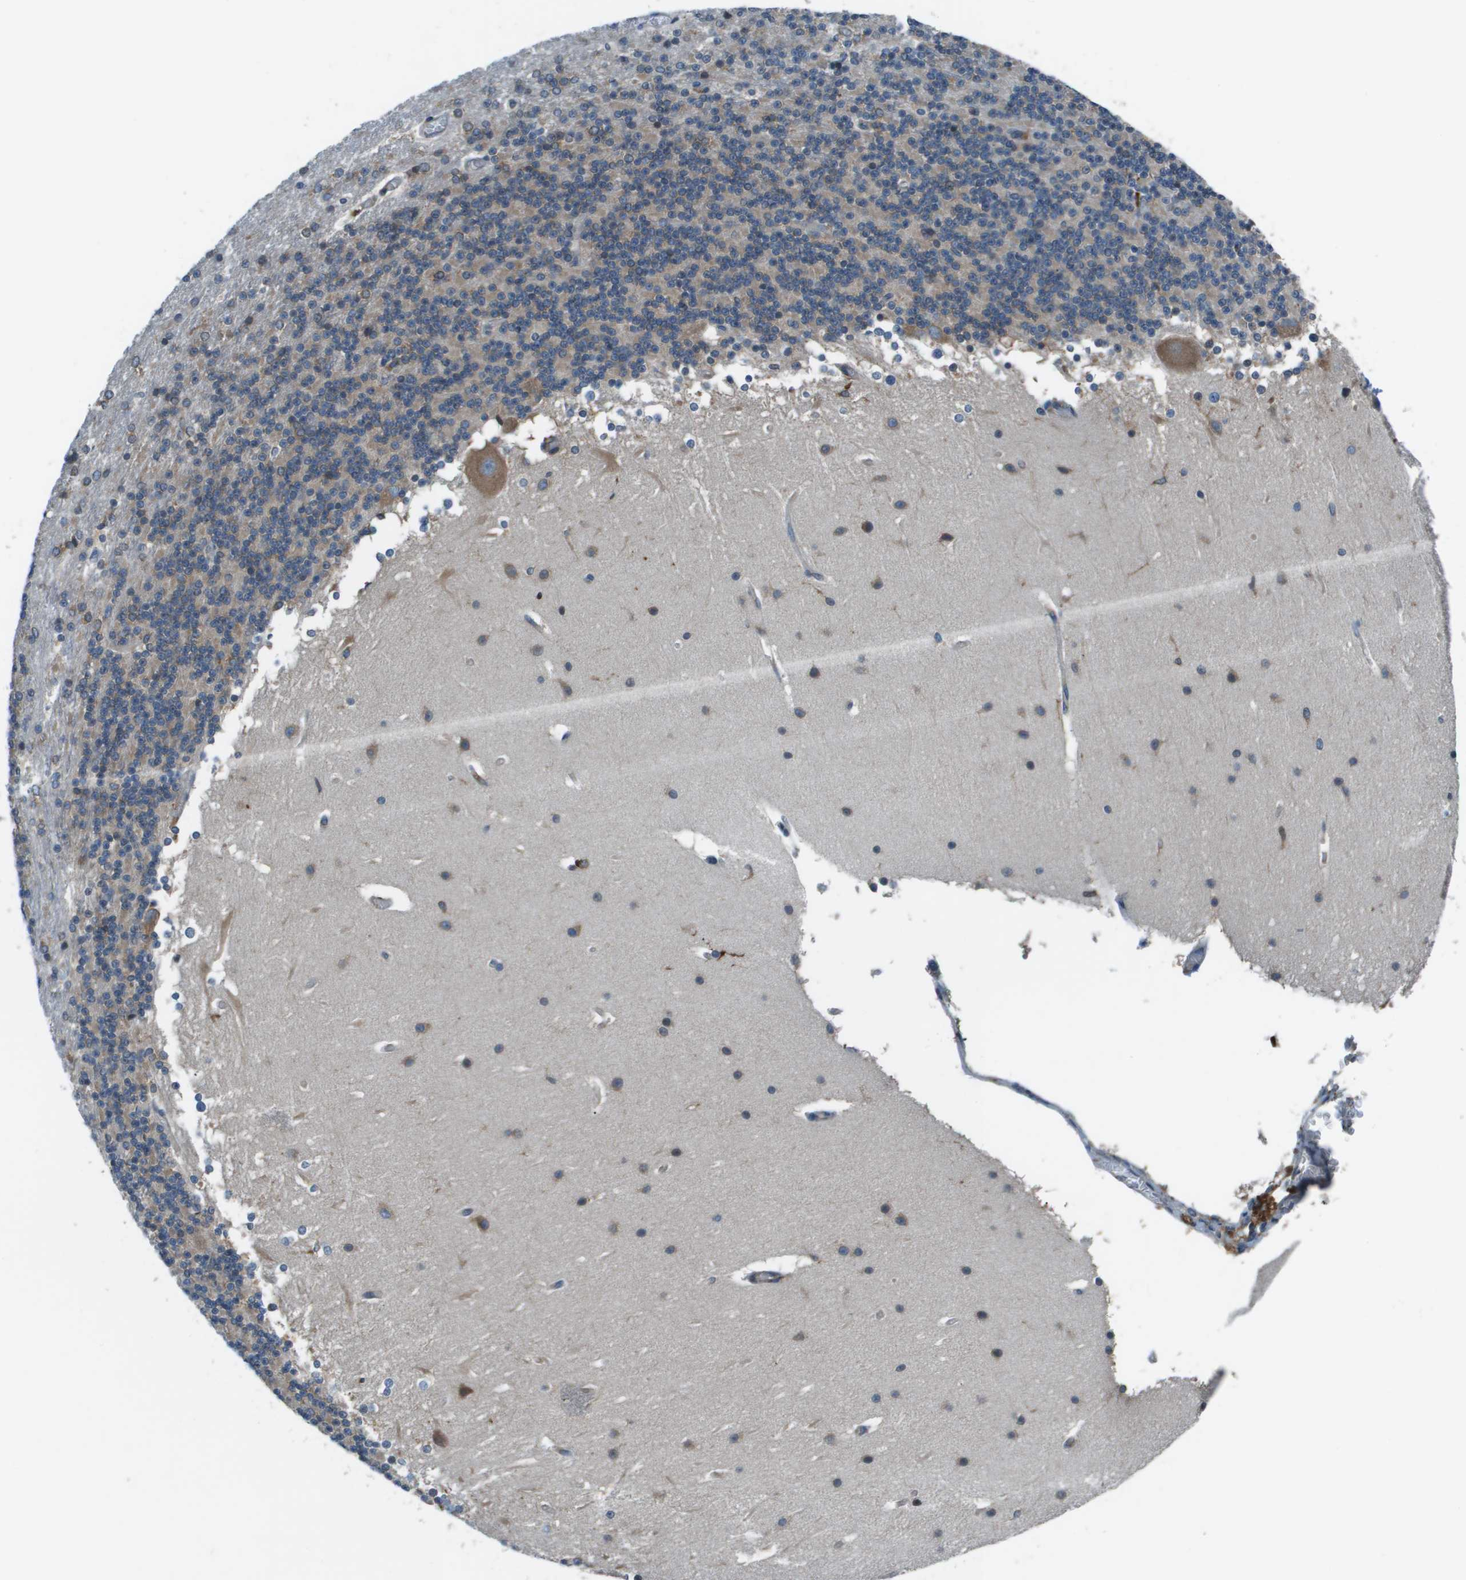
{"staining": {"intensity": "moderate", "quantity": "<25%", "location": "cytoplasmic/membranous"}, "tissue": "cerebellum", "cell_type": "Cells in granular layer", "image_type": "normal", "snomed": [{"axis": "morphology", "description": "Normal tissue, NOS"}, {"axis": "topography", "description": "Cerebellum"}], "caption": "Immunohistochemistry (IHC) (DAB) staining of unremarkable cerebellum reveals moderate cytoplasmic/membranous protein expression in approximately <25% of cells in granular layer.", "gene": "EIF3B", "patient": {"sex": "female", "age": 19}}